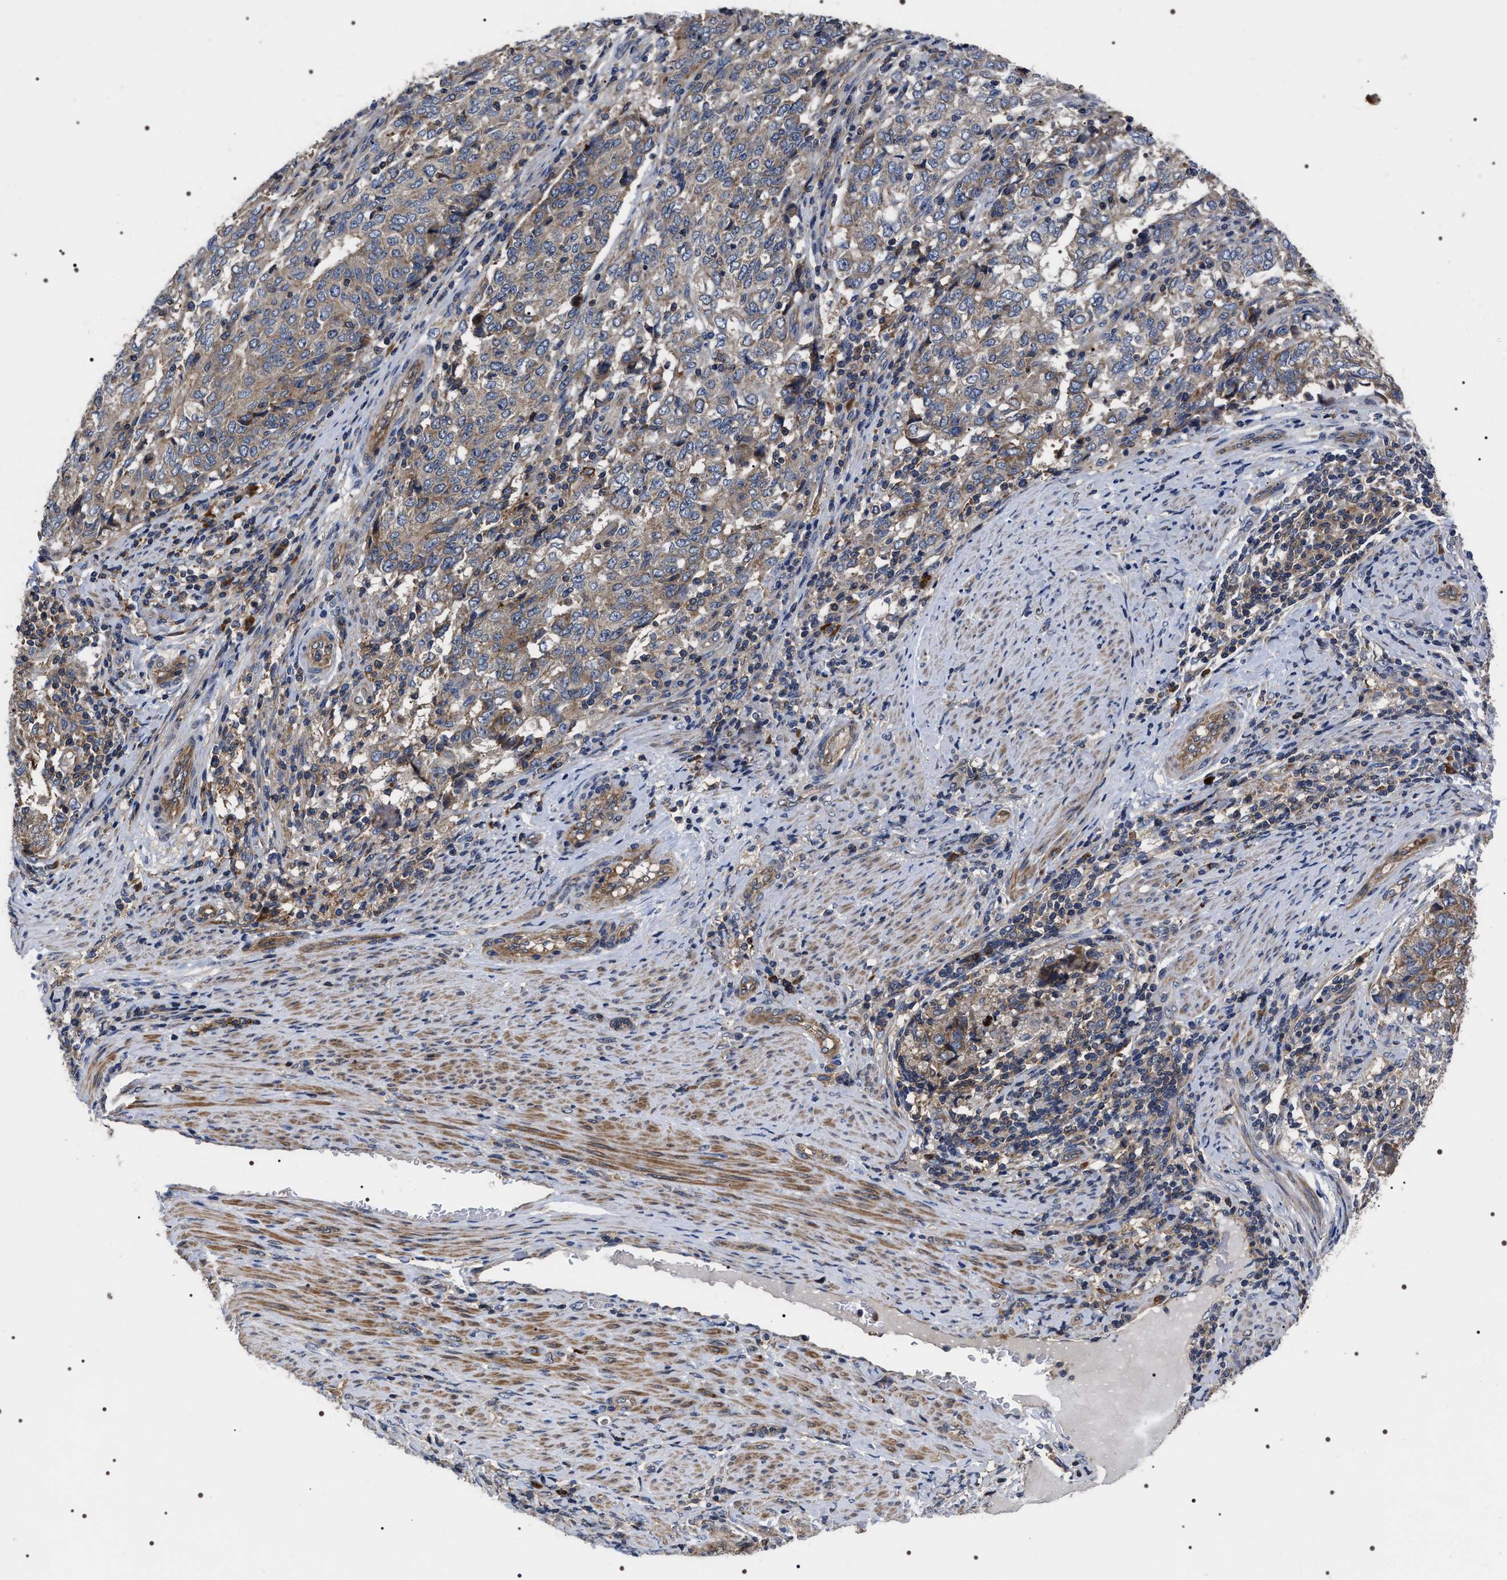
{"staining": {"intensity": "weak", "quantity": "25%-75%", "location": "cytoplasmic/membranous"}, "tissue": "endometrial cancer", "cell_type": "Tumor cells", "image_type": "cancer", "snomed": [{"axis": "morphology", "description": "Adenocarcinoma, NOS"}, {"axis": "topography", "description": "Endometrium"}], "caption": "Endometrial cancer (adenocarcinoma) was stained to show a protein in brown. There is low levels of weak cytoplasmic/membranous positivity in about 25%-75% of tumor cells.", "gene": "MIS18A", "patient": {"sex": "female", "age": 80}}